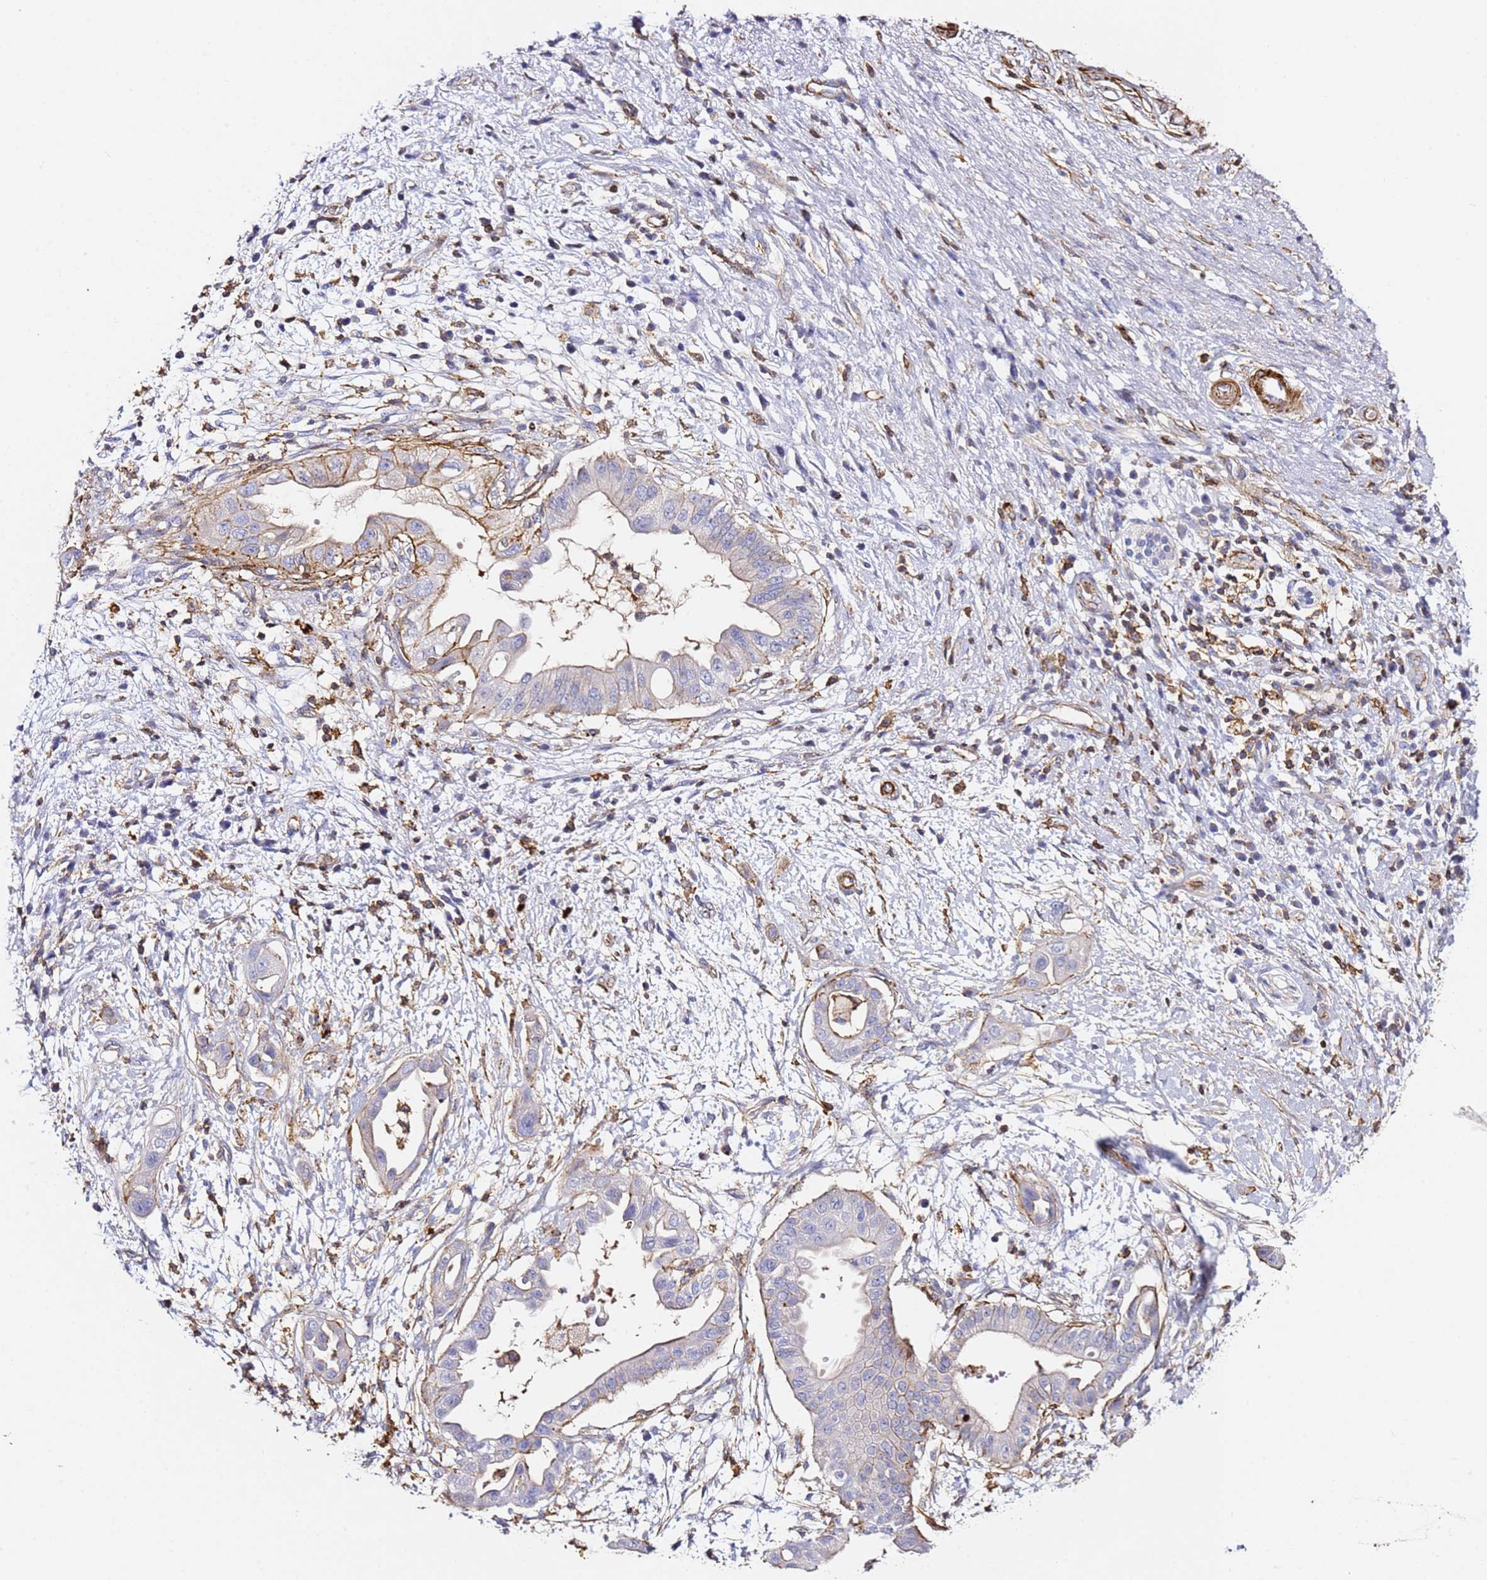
{"staining": {"intensity": "moderate", "quantity": "<25%", "location": "cytoplasmic/membranous"}, "tissue": "pancreatic cancer", "cell_type": "Tumor cells", "image_type": "cancer", "snomed": [{"axis": "morphology", "description": "Adenocarcinoma, NOS"}, {"axis": "topography", "description": "Pancreas"}], "caption": "A histopathology image of human pancreatic cancer stained for a protein shows moderate cytoplasmic/membranous brown staining in tumor cells.", "gene": "ZNF671", "patient": {"sex": "male", "age": 68}}